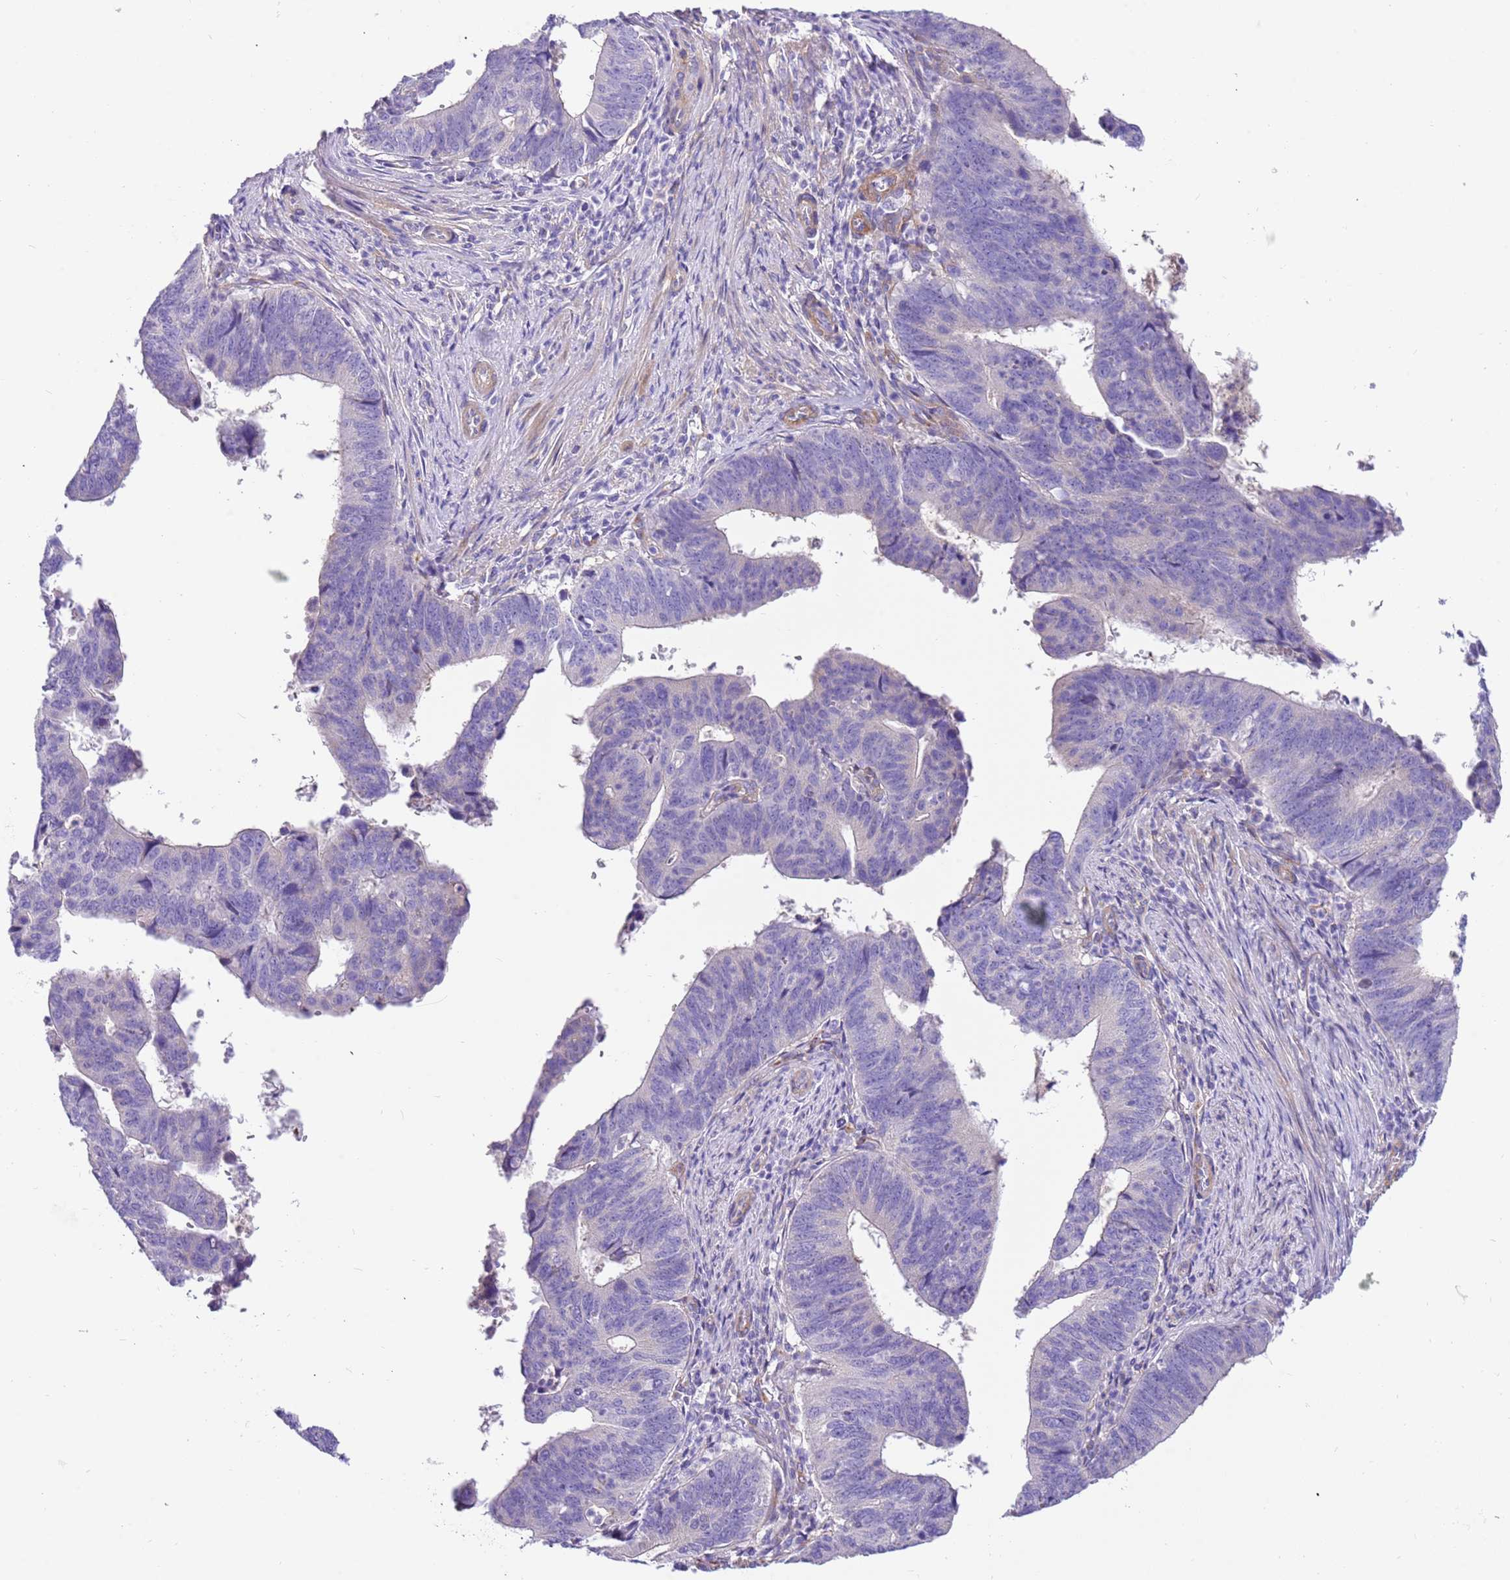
{"staining": {"intensity": "negative", "quantity": "none", "location": "none"}, "tissue": "stomach cancer", "cell_type": "Tumor cells", "image_type": "cancer", "snomed": [{"axis": "morphology", "description": "Adenocarcinoma, NOS"}, {"axis": "topography", "description": "Stomach"}], "caption": "High magnification brightfield microscopy of stomach cancer (adenocarcinoma) stained with DAB (3,3'-diaminobenzidine) (brown) and counterstained with hematoxylin (blue): tumor cells show no significant positivity.", "gene": "SERINC3", "patient": {"sex": "male", "age": 59}}